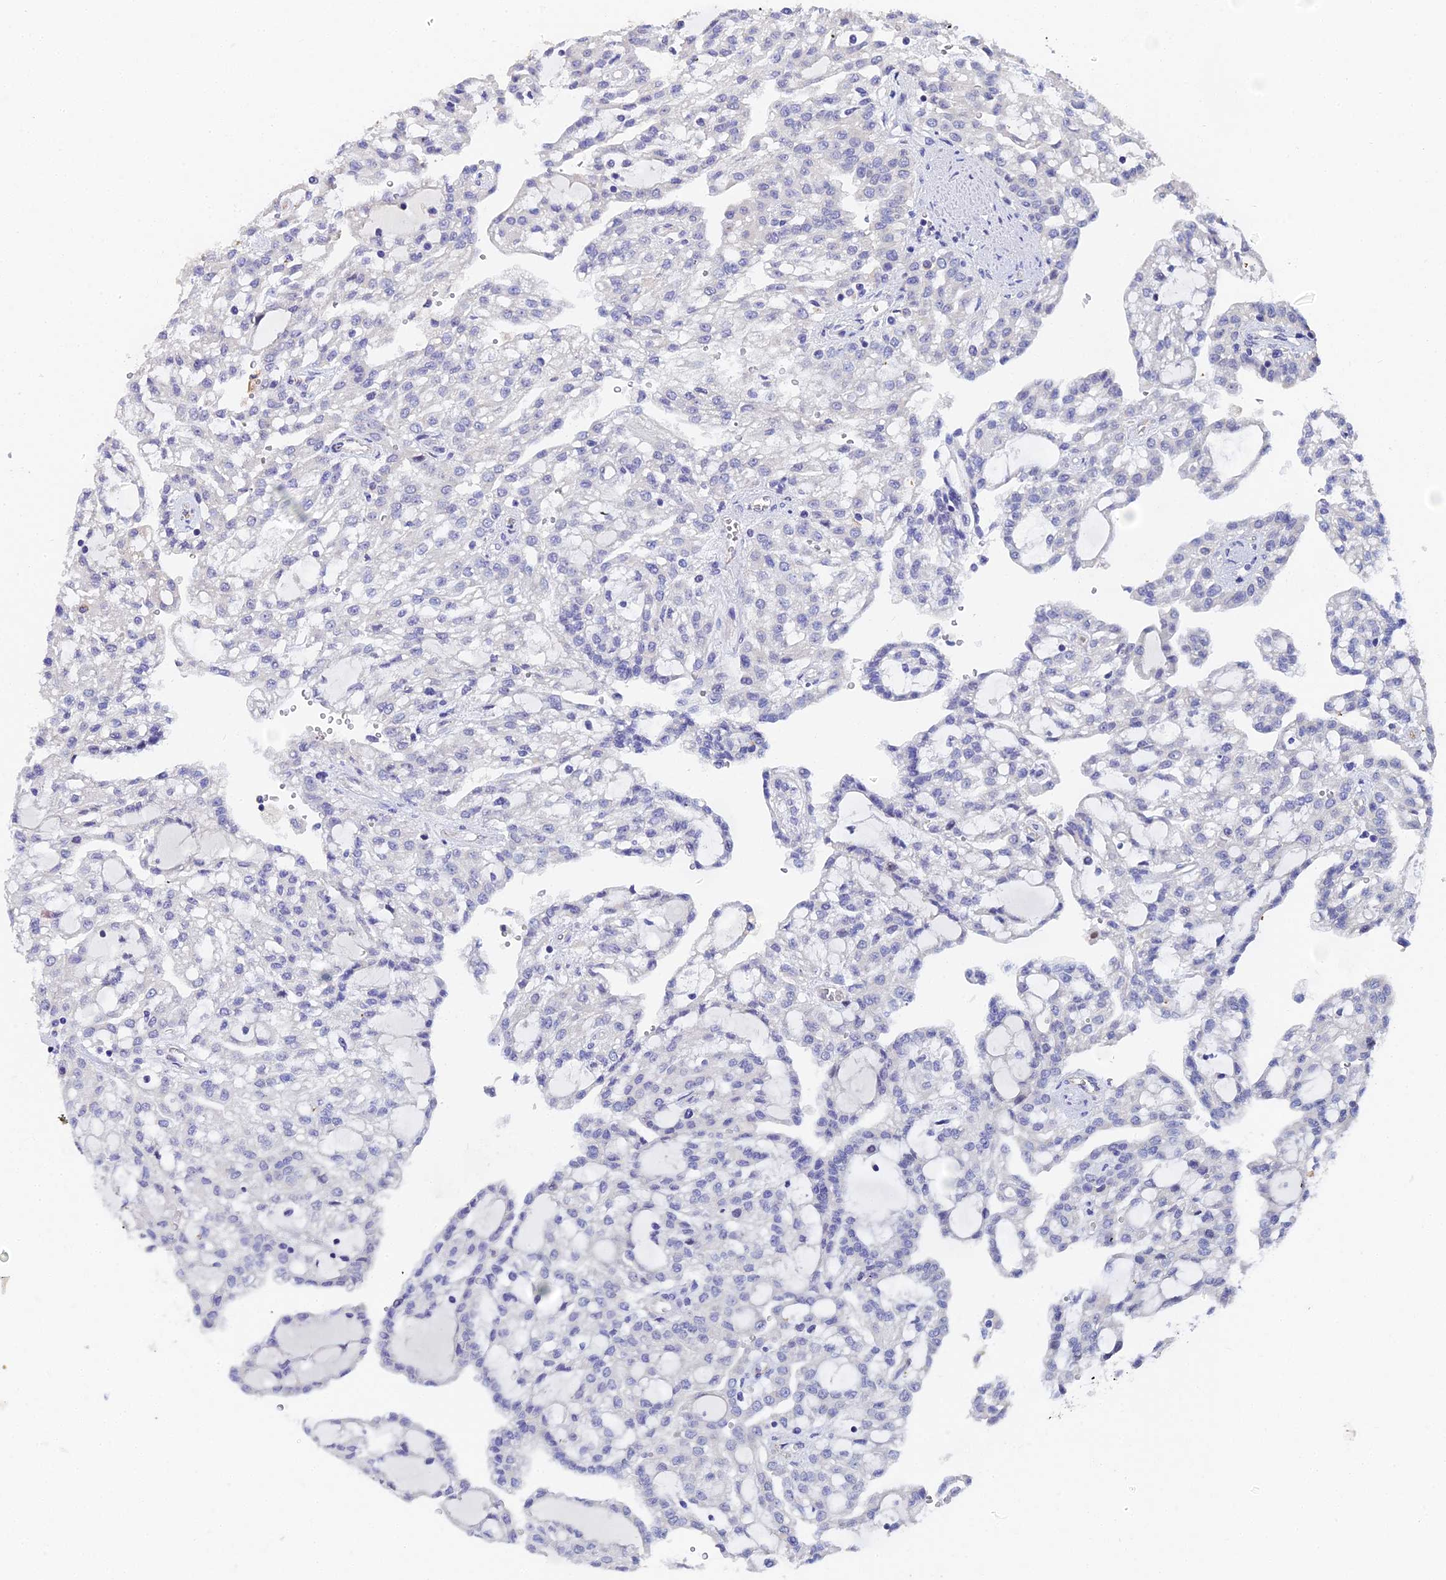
{"staining": {"intensity": "negative", "quantity": "none", "location": "none"}, "tissue": "renal cancer", "cell_type": "Tumor cells", "image_type": "cancer", "snomed": [{"axis": "morphology", "description": "Adenocarcinoma, NOS"}, {"axis": "topography", "description": "Kidney"}], "caption": "This is an immunohistochemistry image of renal cancer. There is no staining in tumor cells.", "gene": "ENSG00000268674", "patient": {"sex": "male", "age": 63}}